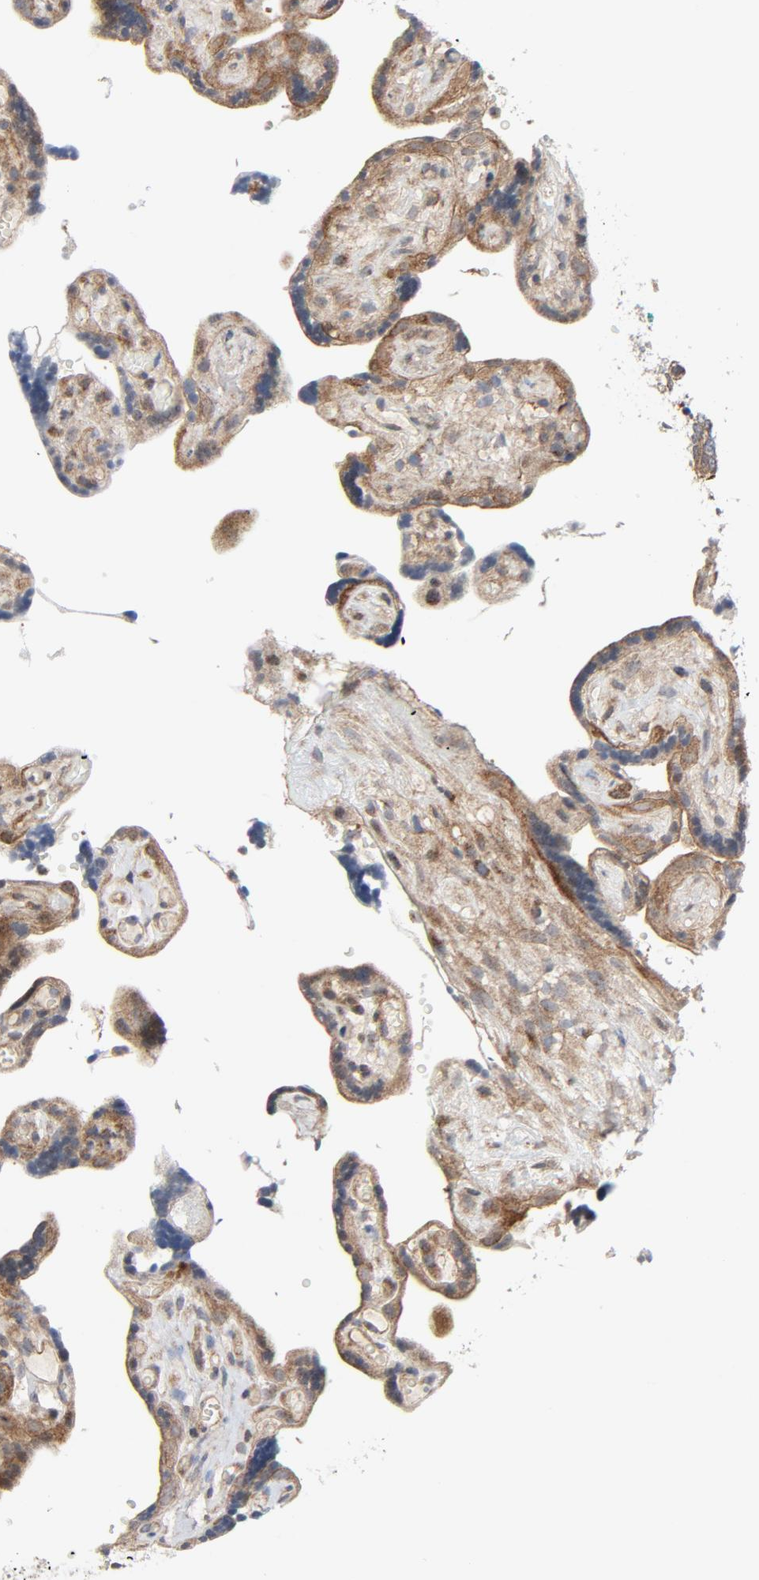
{"staining": {"intensity": "moderate", "quantity": ">75%", "location": "cytoplasmic/membranous"}, "tissue": "placenta", "cell_type": "Decidual cells", "image_type": "normal", "snomed": [{"axis": "morphology", "description": "Normal tissue, NOS"}, {"axis": "topography", "description": "Placenta"}], "caption": "Brown immunohistochemical staining in benign human placenta shows moderate cytoplasmic/membranous expression in about >75% of decidual cells.", "gene": "TSG101", "patient": {"sex": "female", "age": 30}}